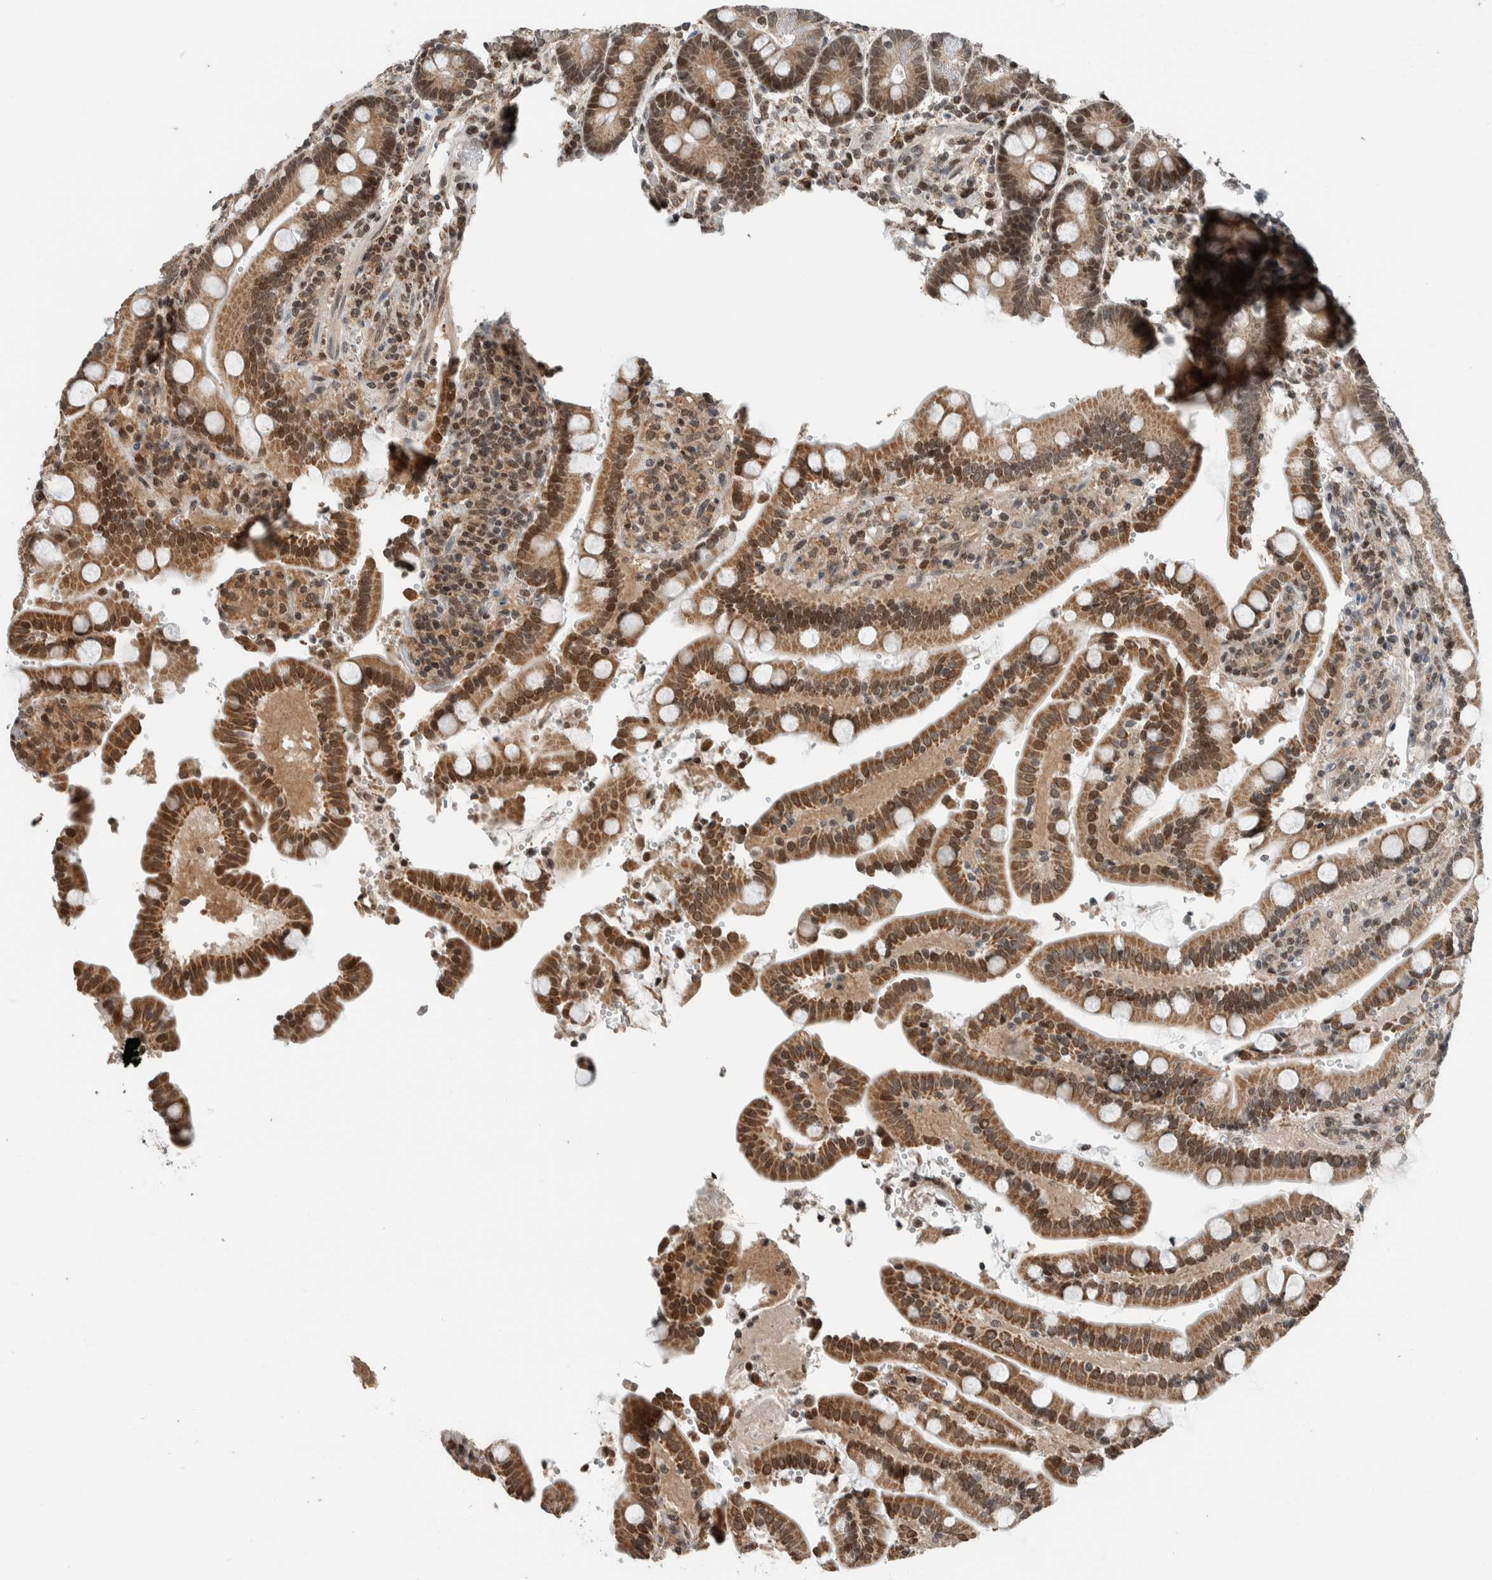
{"staining": {"intensity": "moderate", "quantity": ">75%", "location": "cytoplasmic/membranous,nuclear"}, "tissue": "duodenum", "cell_type": "Glandular cells", "image_type": "normal", "snomed": [{"axis": "morphology", "description": "Normal tissue, NOS"}, {"axis": "topography", "description": "Small intestine, NOS"}], "caption": "Duodenum stained for a protein (brown) reveals moderate cytoplasmic/membranous,nuclear positive positivity in approximately >75% of glandular cells.", "gene": "NPLOC4", "patient": {"sex": "female", "age": 71}}